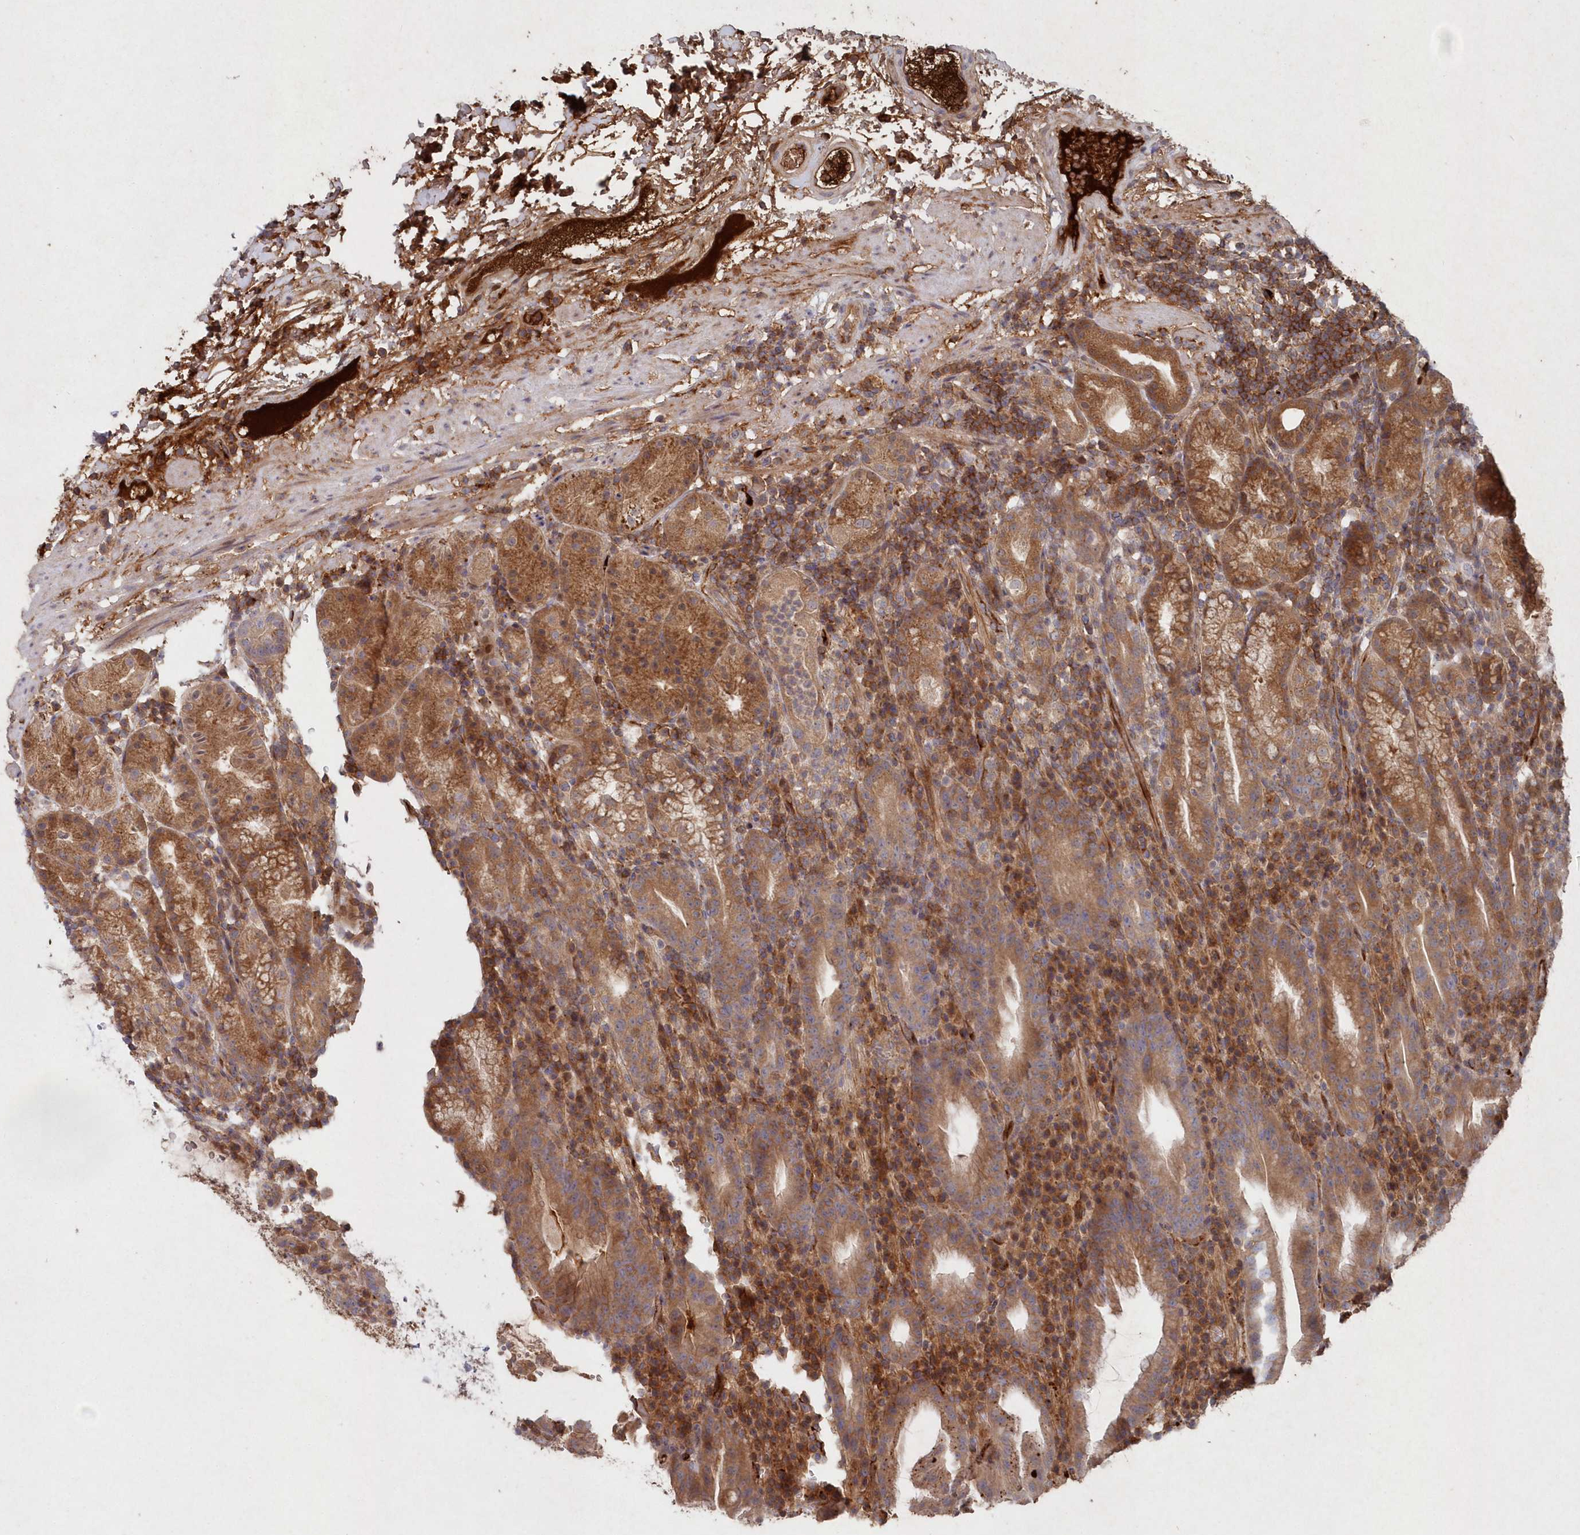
{"staining": {"intensity": "moderate", "quantity": ">75%", "location": "cytoplasmic/membranous"}, "tissue": "stomach", "cell_type": "Glandular cells", "image_type": "normal", "snomed": [{"axis": "morphology", "description": "Normal tissue, NOS"}, {"axis": "morphology", "description": "Inflammation, NOS"}, {"axis": "topography", "description": "Stomach"}], "caption": "Immunohistochemical staining of unremarkable stomach shows >75% levels of moderate cytoplasmic/membranous protein expression in about >75% of glandular cells.", "gene": "ABHD14B", "patient": {"sex": "male", "age": 79}}